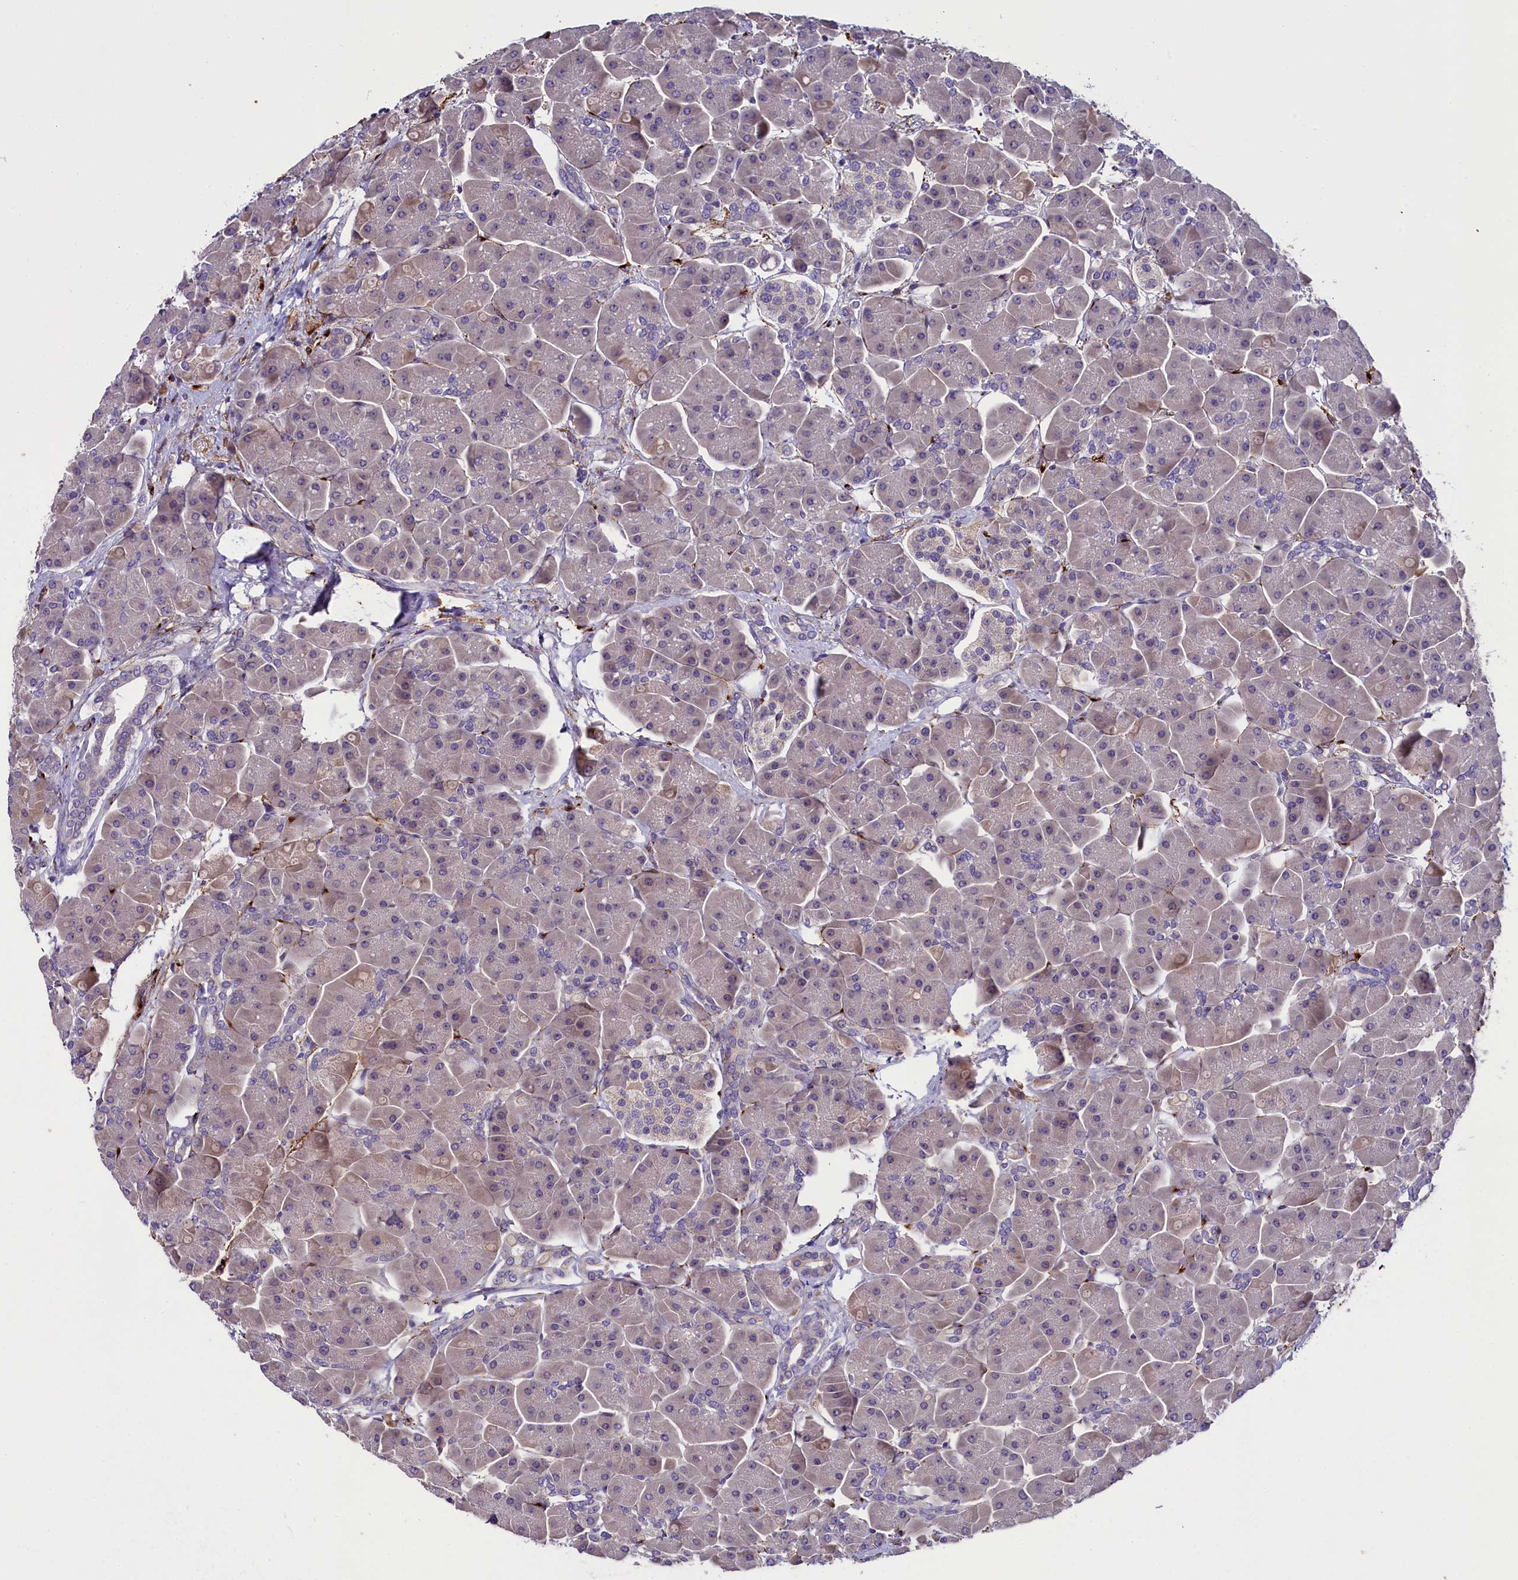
{"staining": {"intensity": "weak", "quantity": "25%-75%", "location": "cytoplasmic/membranous"}, "tissue": "pancreas", "cell_type": "Exocrine glandular cells", "image_type": "normal", "snomed": [{"axis": "morphology", "description": "Normal tissue, NOS"}, {"axis": "topography", "description": "Pancreas"}], "caption": "The image exhibits staining of unremarkable pancreas, revealing weak cytoplasmic/membranous protein staining (brown color) within exocrine glandular cells.", "gene": "MRC2", "patient": {"sex": "male", "age": 66}}